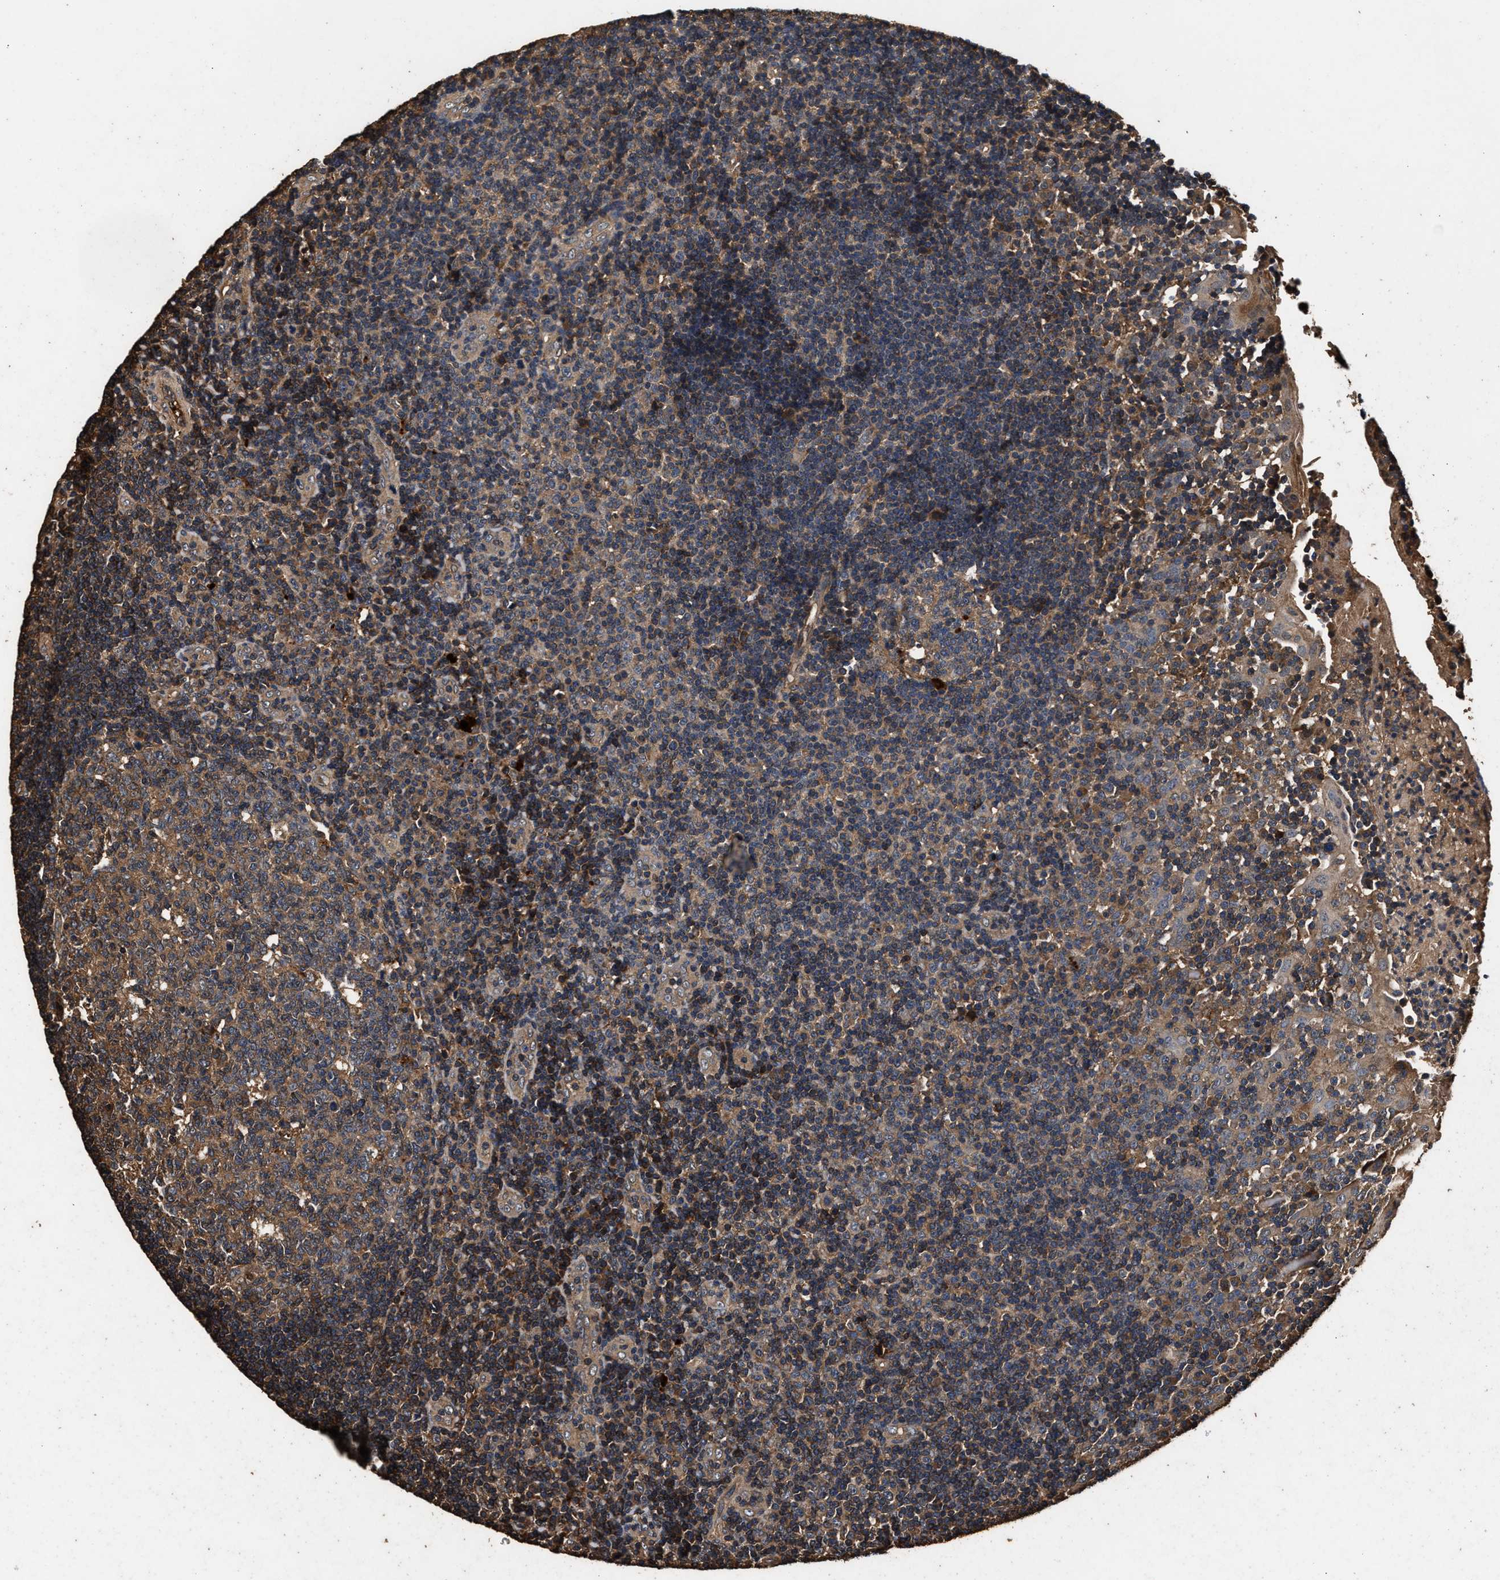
{"staining": {"intensity": "moderate", "quantity": "25%-75%", "location": "cytoplasmic/membranous"}, "tissue": "tonsil", "cell_type": "Germinal center cells", "image_type": "normal", "snomed": [{"axis": "morphology", "description": "Normal tissue, NOS"}, {"axis": "topography", "description": "Tonsil"}], "caption": "Immunohistochemistry of normal human tonsil displays medium levels of moderate cytoplasmic/membranous staining in approximately 25%-75% of germinal center cells.", "gene": "ENSG00000286112", "patient": {"sex": "female", "age": 40}}